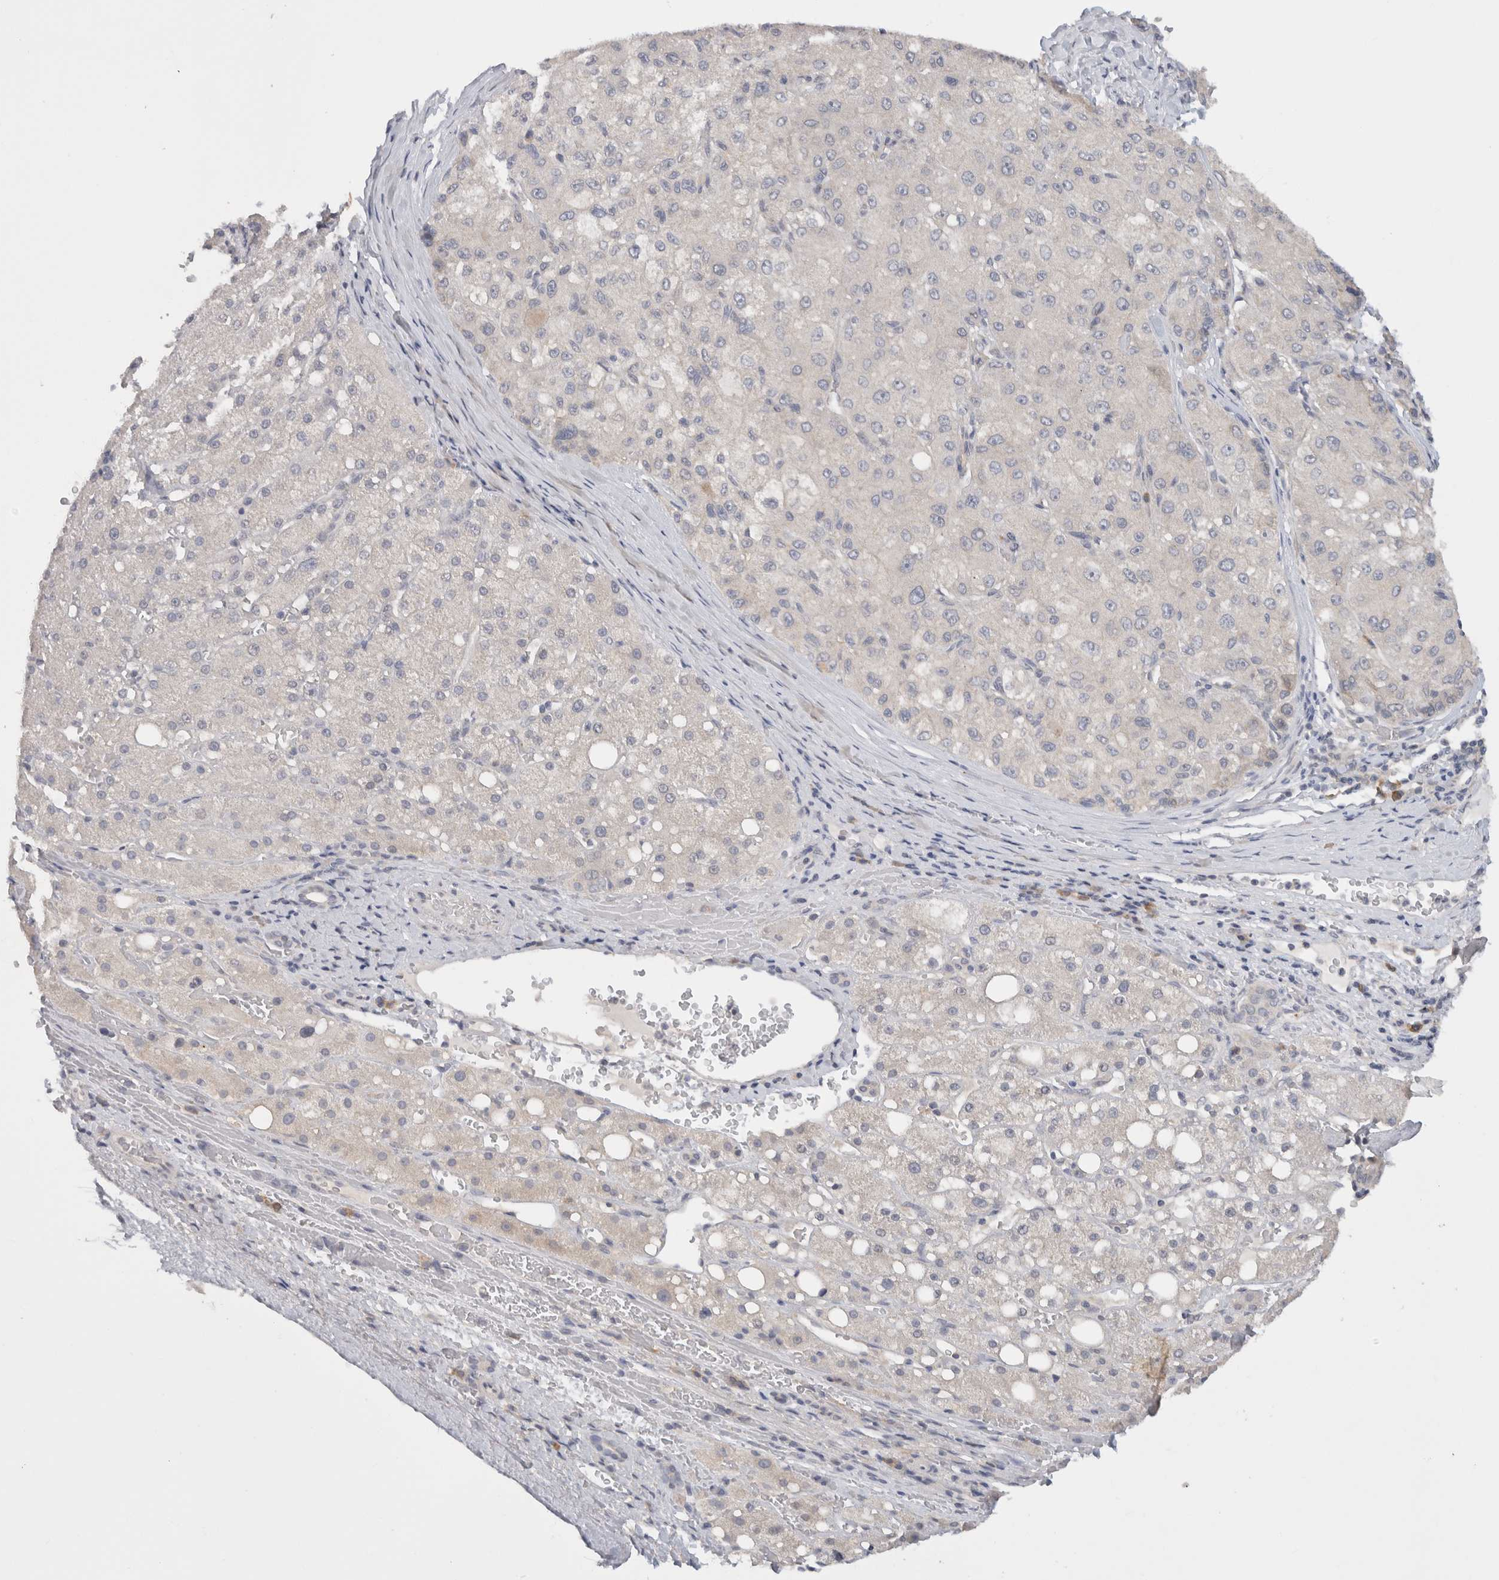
{"staining": {"intensity": "negative", "quantity": "none", "location": "none"}, "tissue": "liver cancer", "cell_type": "Tumor cells", "image_type": "cancer", "snomed": [{"axis": "morphology", "description": "Carcinoma, Hepatocellular, NOS"}, {"axis": "topography", "description": "Liver"}], "caption": "The micrograph reveals no staining of tumor cells in liver cancer.", "gene": "CHRM4", "patient": {"sex": "male", "age": 80}}